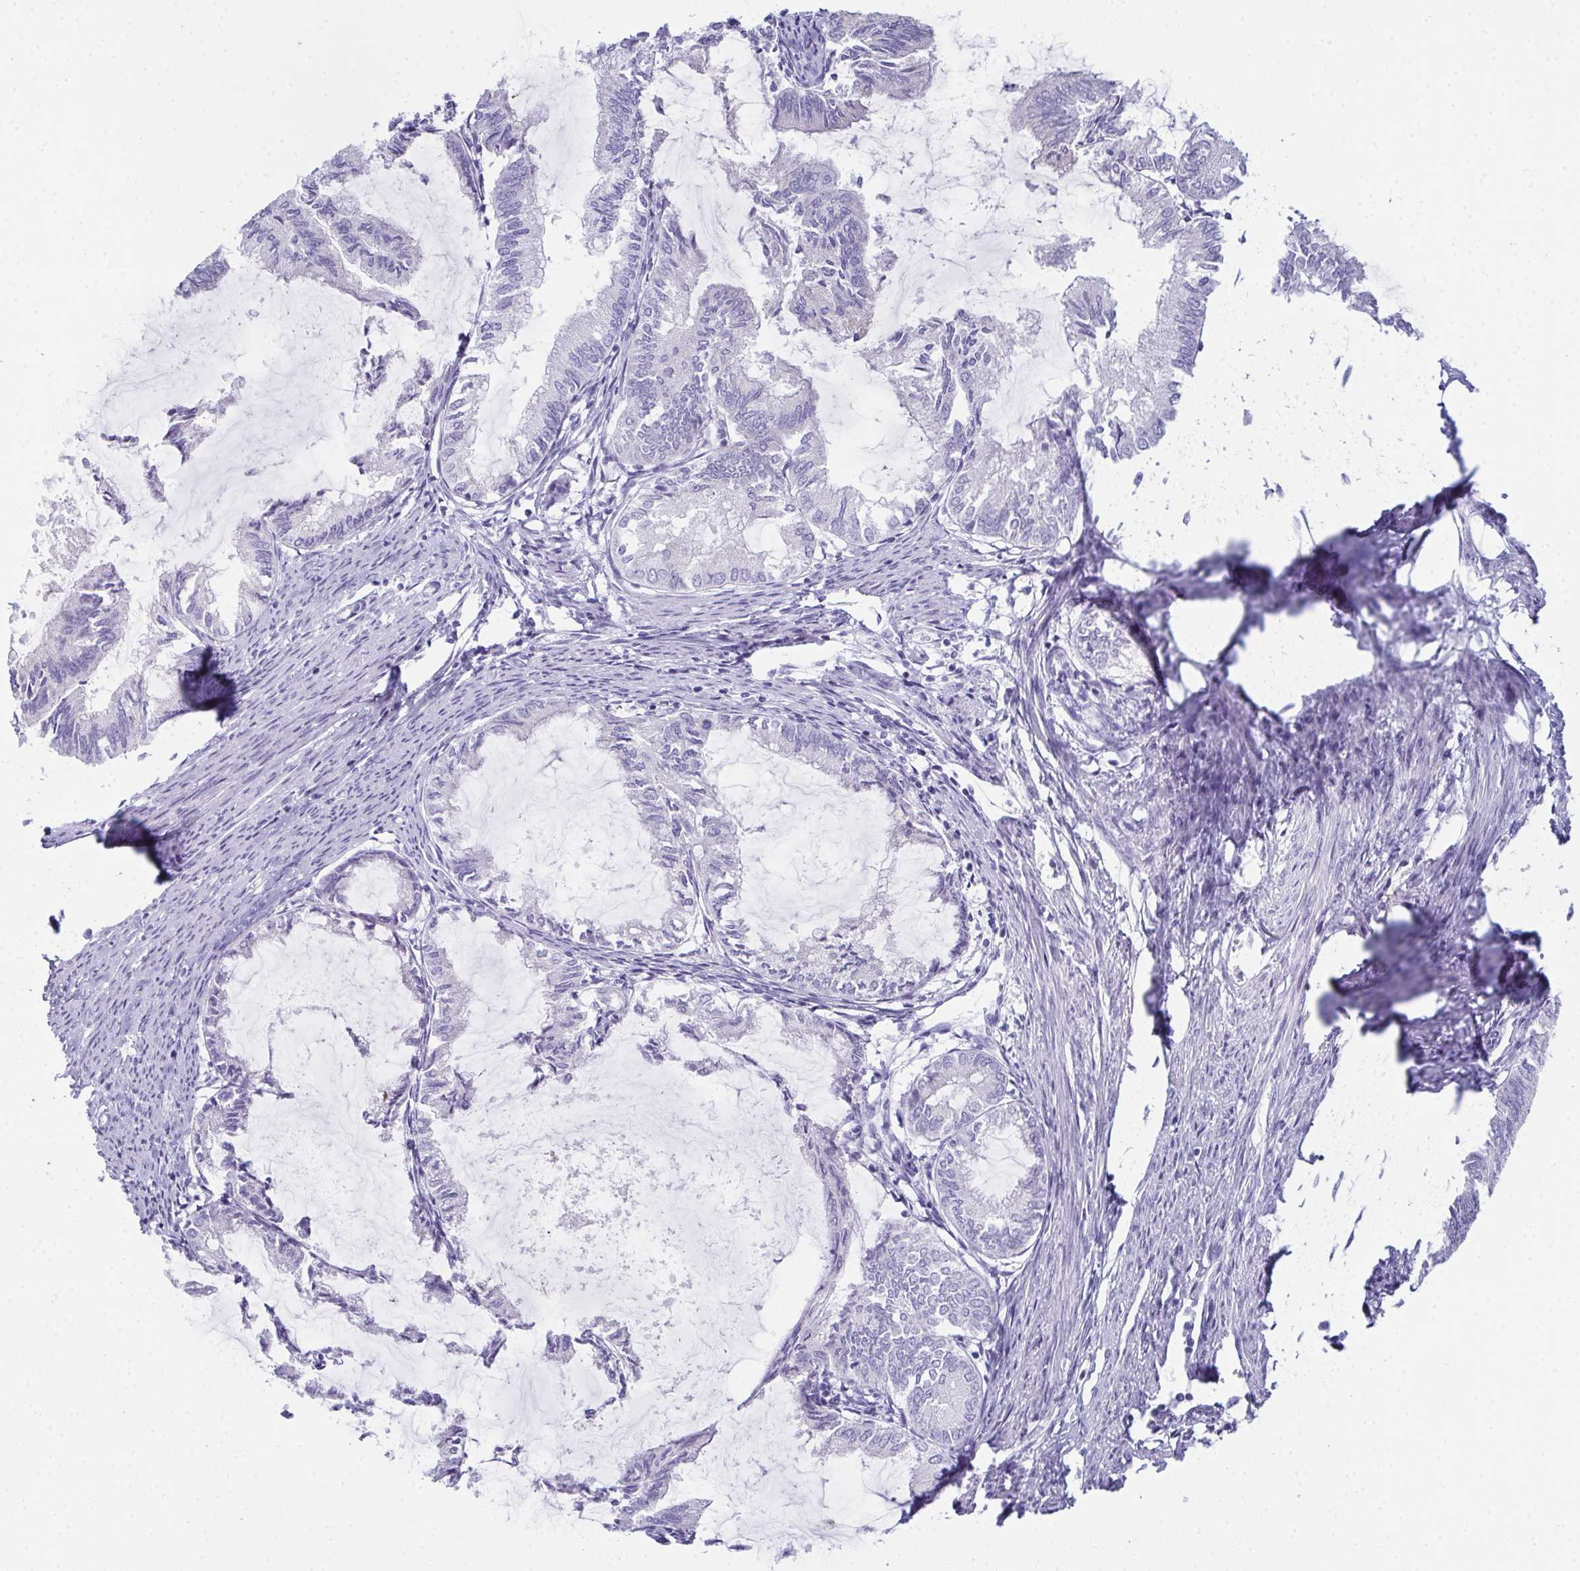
{"staining": {"intensity": "negative", "quantity": "none", "location": "none"}, "tissue": "endometrial cancer", "cell_type": "Tumor cells", "image_type": "cancer", "snomed": [{"axis": "morphology", "description": "Adenocarcinoma, NOS"}, {"axis": "topography", "description": "Endometrium"}], "caption": "An image of human endometrial cancer is negative for staining in tumor cells.", "gene": "TEX19", "patient": {"sex": "female", "age": 86}}